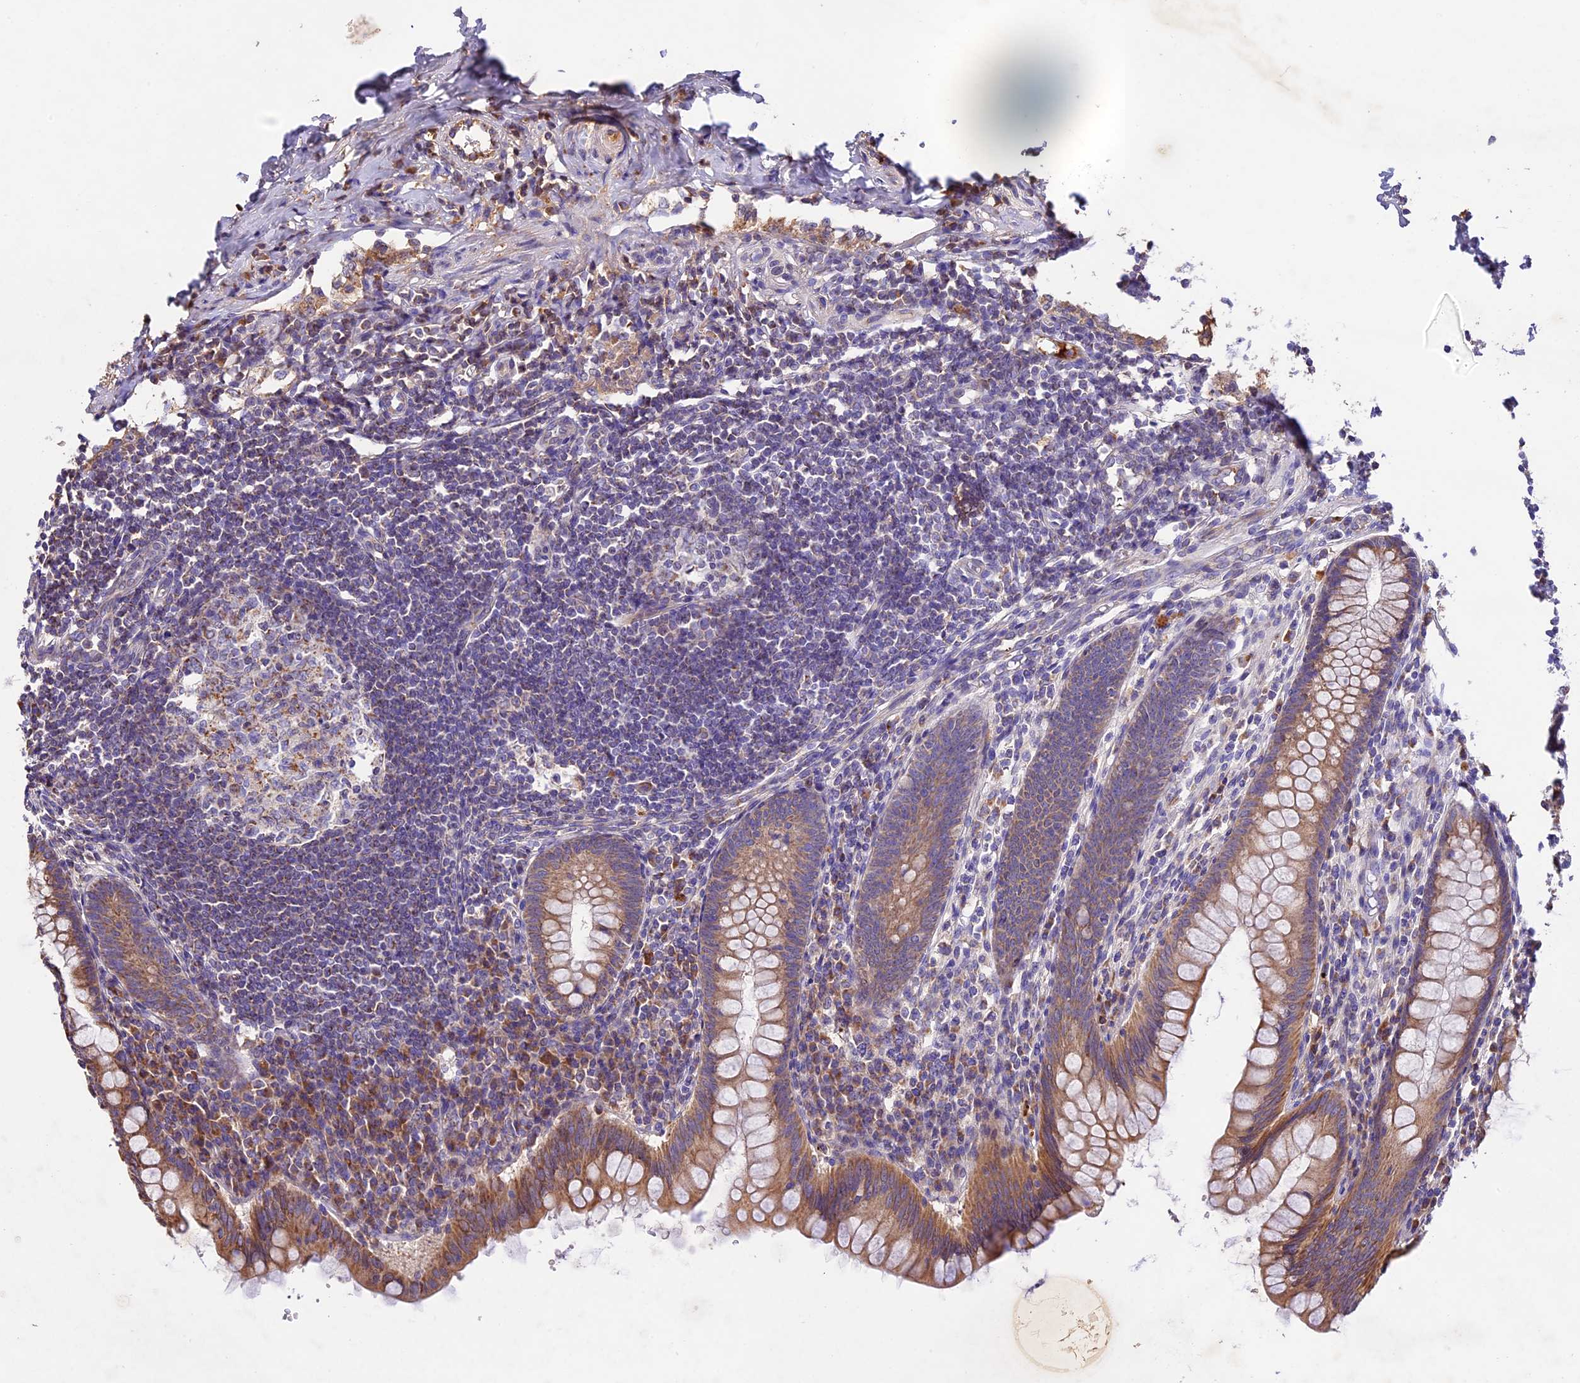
{"staining": {"intensity": "moderate", "quantity": ">75%", "location": "cytoplasmic/membranous"}, "tissue": "appendix", "cell_type": "Glandular cells", "image_type": "normal", "snomed": [{"axis": "morphology", "description": "Normal tissue, NOS"}, {"axis": "topography", "description": "Appendix"}], "caption": "Immunohistochemistry image of benign appendix: appendix stained using immunohistochemistry (IHC) demonstrates medium levels of moderate protein expression localized specifically in the cytoplasmic/membranous of glandular cells, appearing as a cytoplasmic/membranous brown color.", "gene": "OCEL1", "patient": {"sex": "female", "age": 33}}